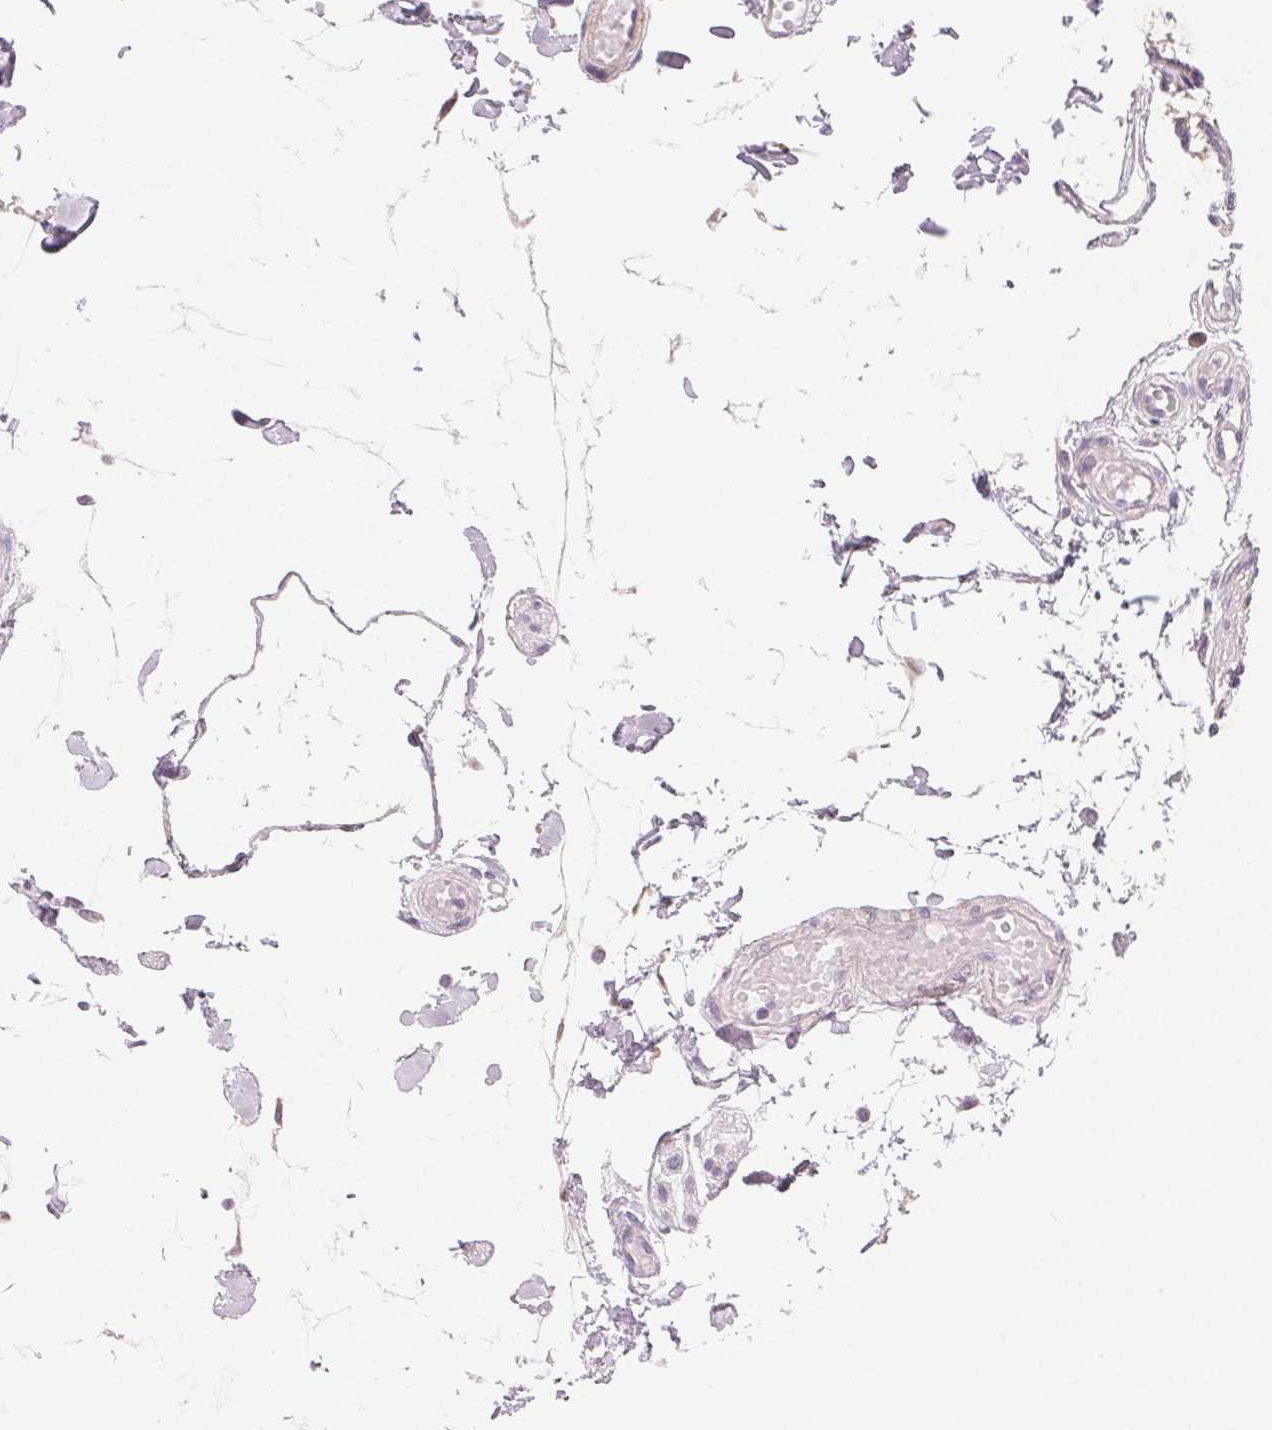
{"staining": {"intensity": "negative", "quantity": "none", "location": "none"}, "tissue": "colon", "cell_type": "Endothelial cells", "image_type": "normal", "snomed": [{"axis": "morphology", "description": "Normal tissue, NOS"}, {"axis": "morphology", "description": "Adenocarcinoma, NOS"}, {"axis": "topography", "description": "Colon"}], "caption": "There is no significant staining in endothelial cells of colon. (DAB IHC visualized using brightfield microscopy, high magnification).", "gene": "MYBL1", "patient": {"sex": "male", "age": 83}}